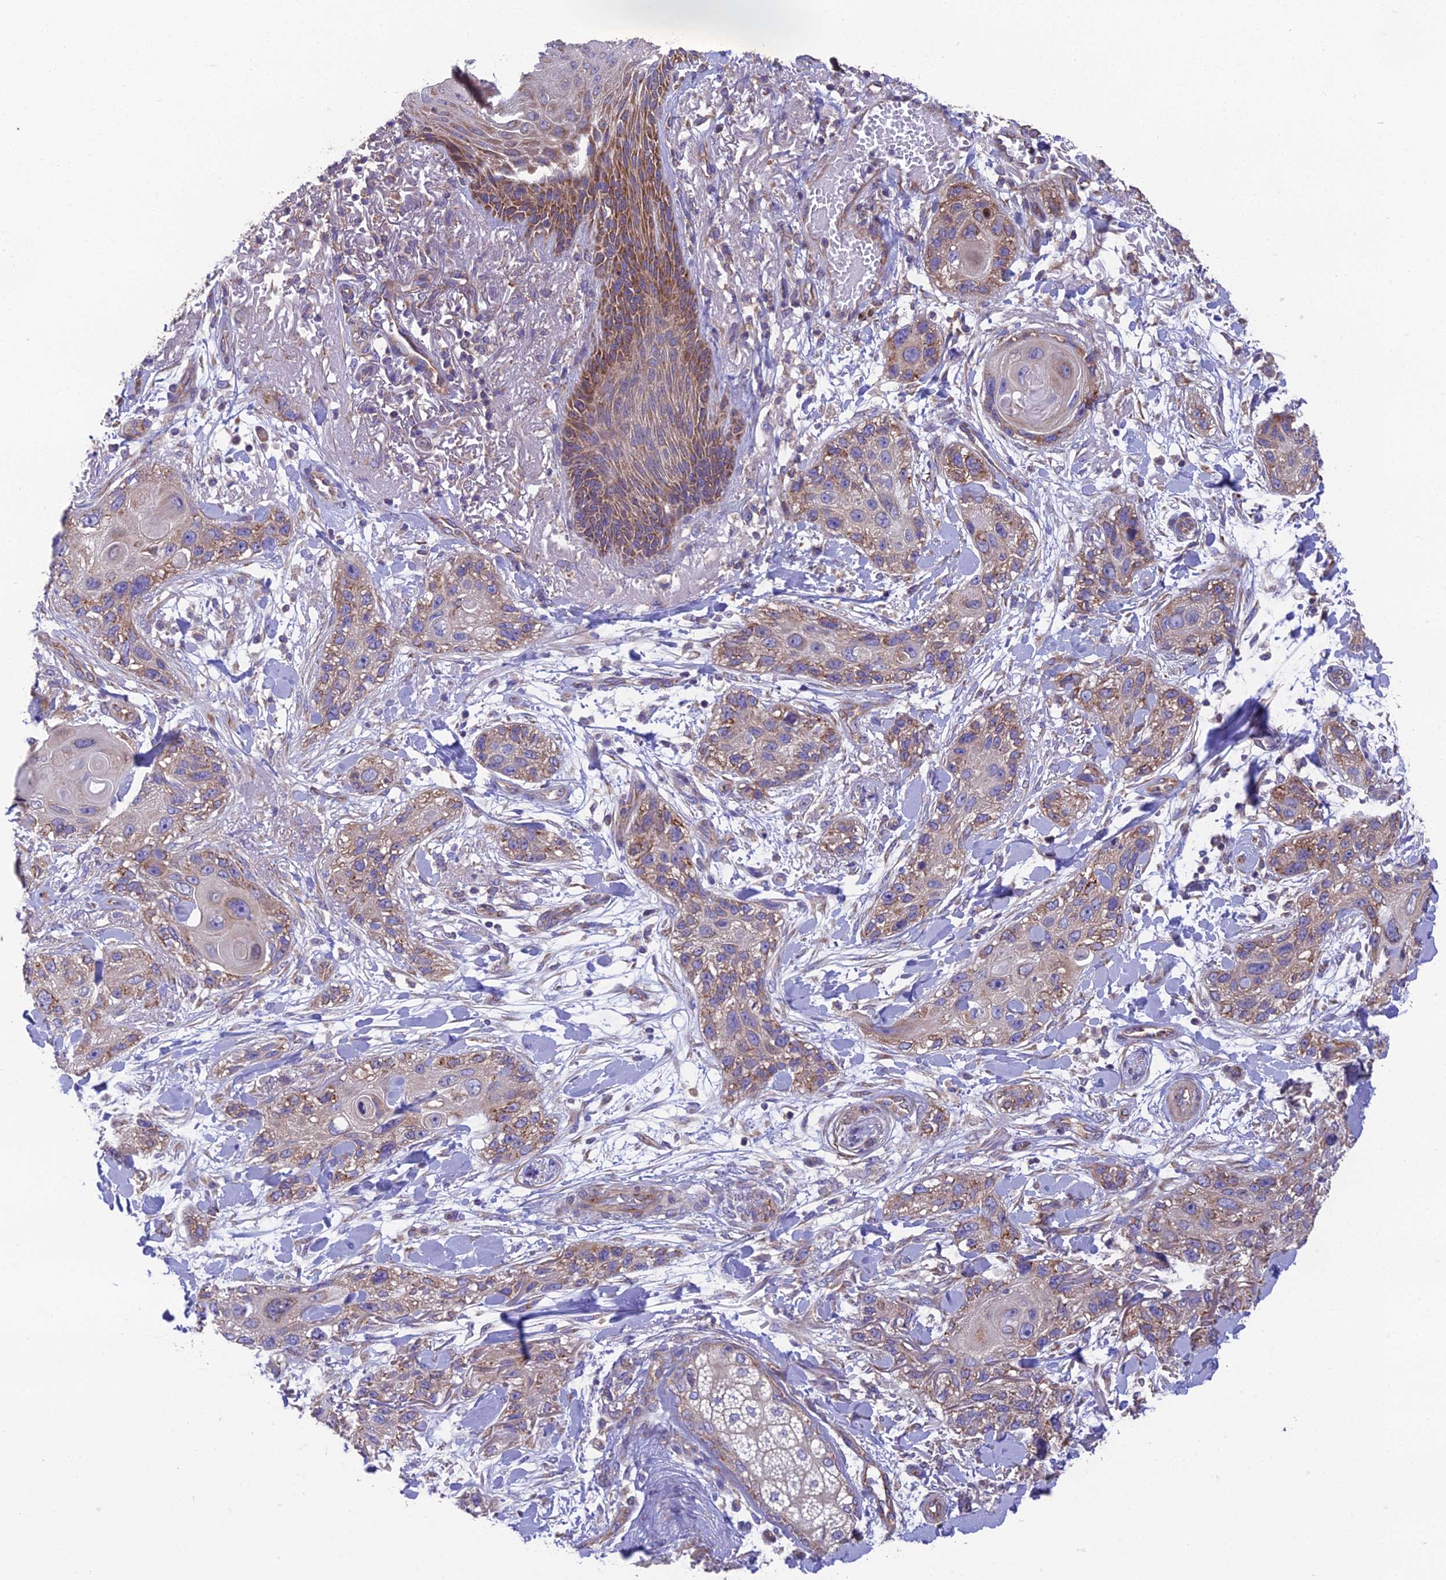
{"staining": {"intensity": "moderate", "quantity": "25%-75%", "location": "cytoplasmic/membranous"}, "tissue": "skin cancer", "cell_type": "Tumor cells", "image_type": "cancer", "snomed": [{"axis": "morphology", "description": "Normal tissue, NOS"}, {"axis": "morphology", "description": "Squamous cell carcinoma, NOS"}, {"axis": "topography", "description": "Skin"}], "caption": "Squamous cell carcinoma (skin) stained for a protein (brown) displays moderate cytoplasmic/membranous positive positivity in approximately 25%-75% of tumor cells.", "gene": "BLOC1S4", "patient": {"sex": "male", "age": 72}}